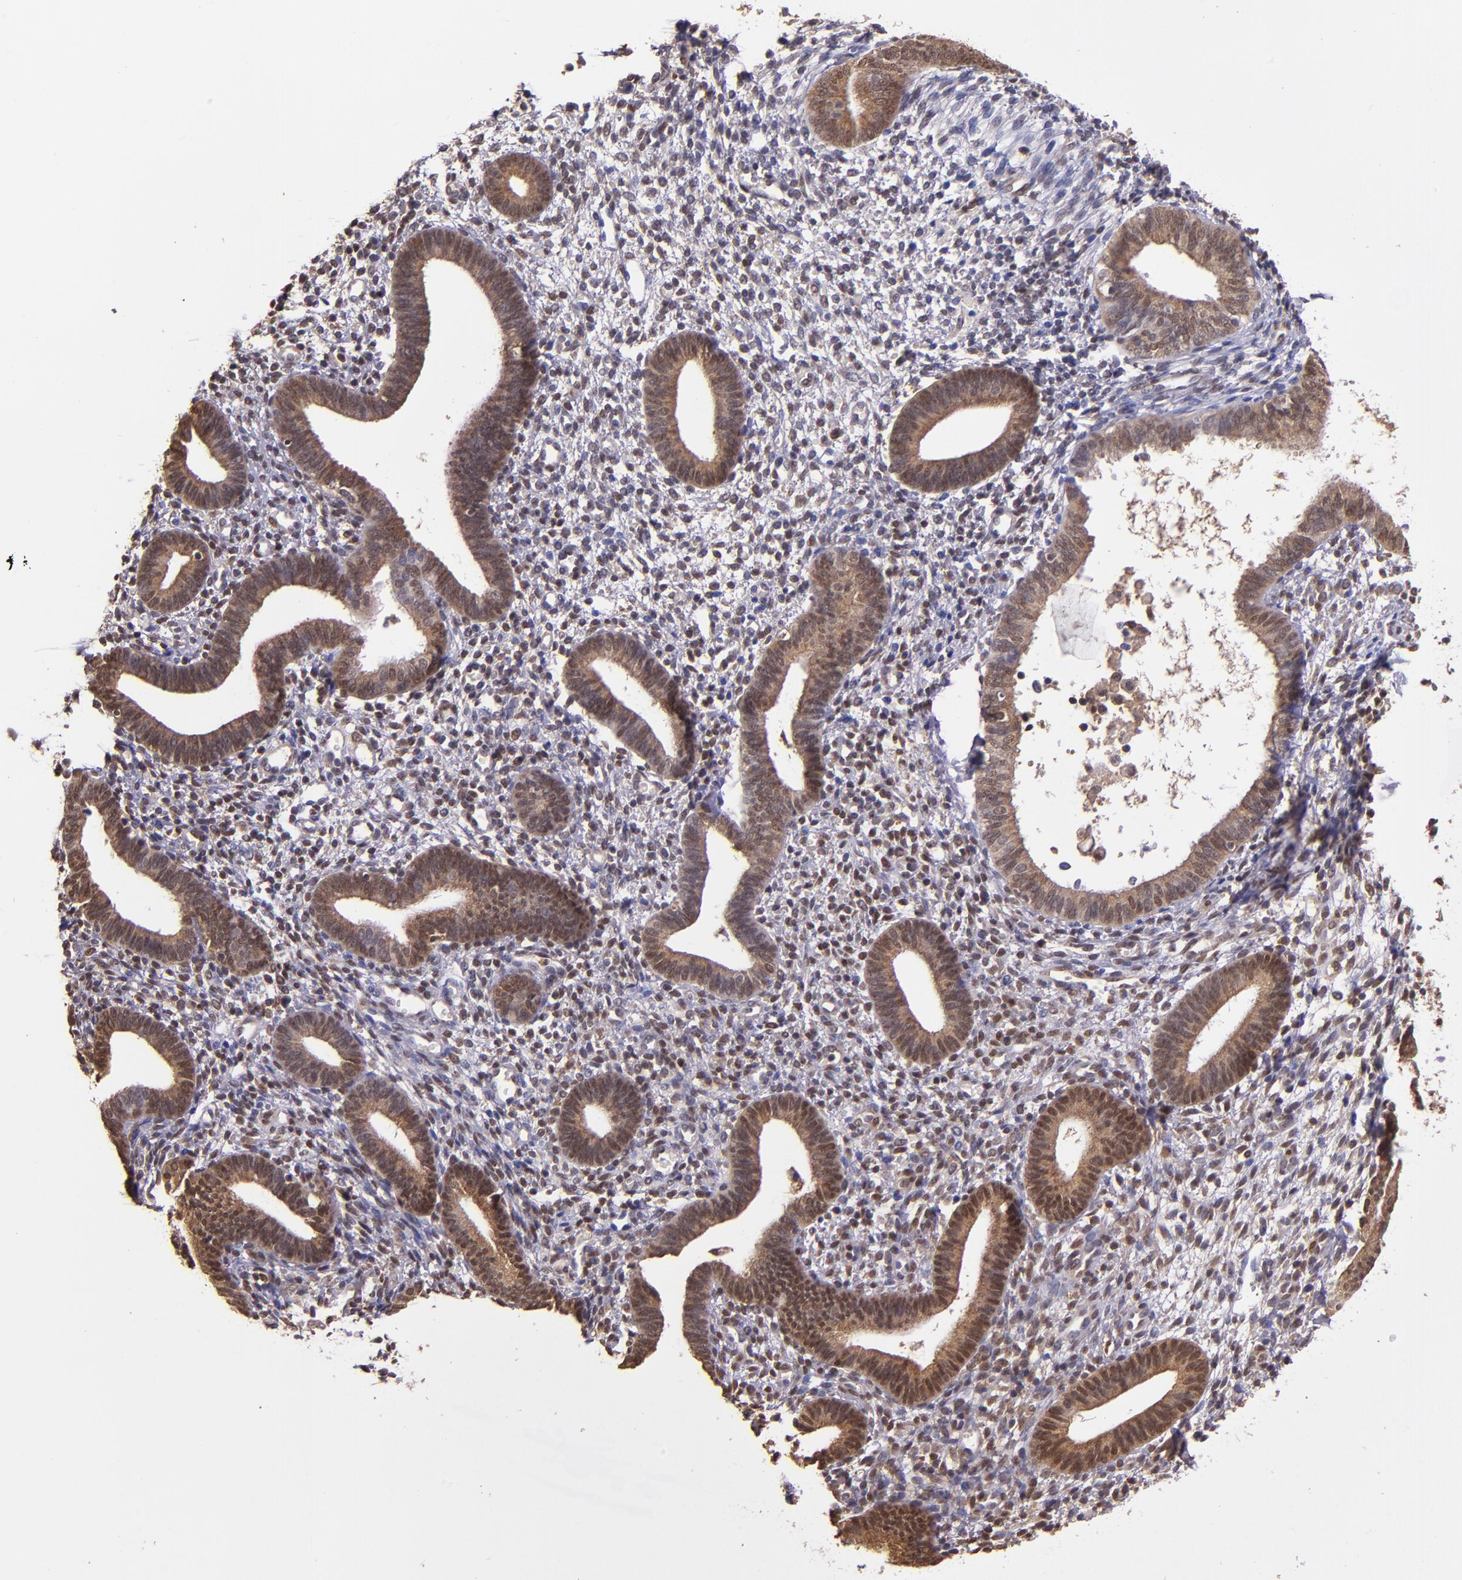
{"staining": {"intensity": "weak", "quantity": ">75%", "location": "cytoplasmic/membranous,nuclear"}, "tissue": "endometrium", "cell_type": "Cells in endometrial stroma", "image_type": "normal", "snomed": [{"axis": "morphology", "description": "Normal tissue, NOS"}, {"axis": "topography", "description": "Smooth muscle"}, {"axis": "topography", "description": "Endometrium"}], "caption": "Weak cytoplasmic/membranous,nuclear expression for a protein is present in about >75% of cells in endometrial stroma of benign endometrium using immunohistochemistry (IHC).", "gene": "STAT6", "patient": {"sex": "female", "age": 57}}